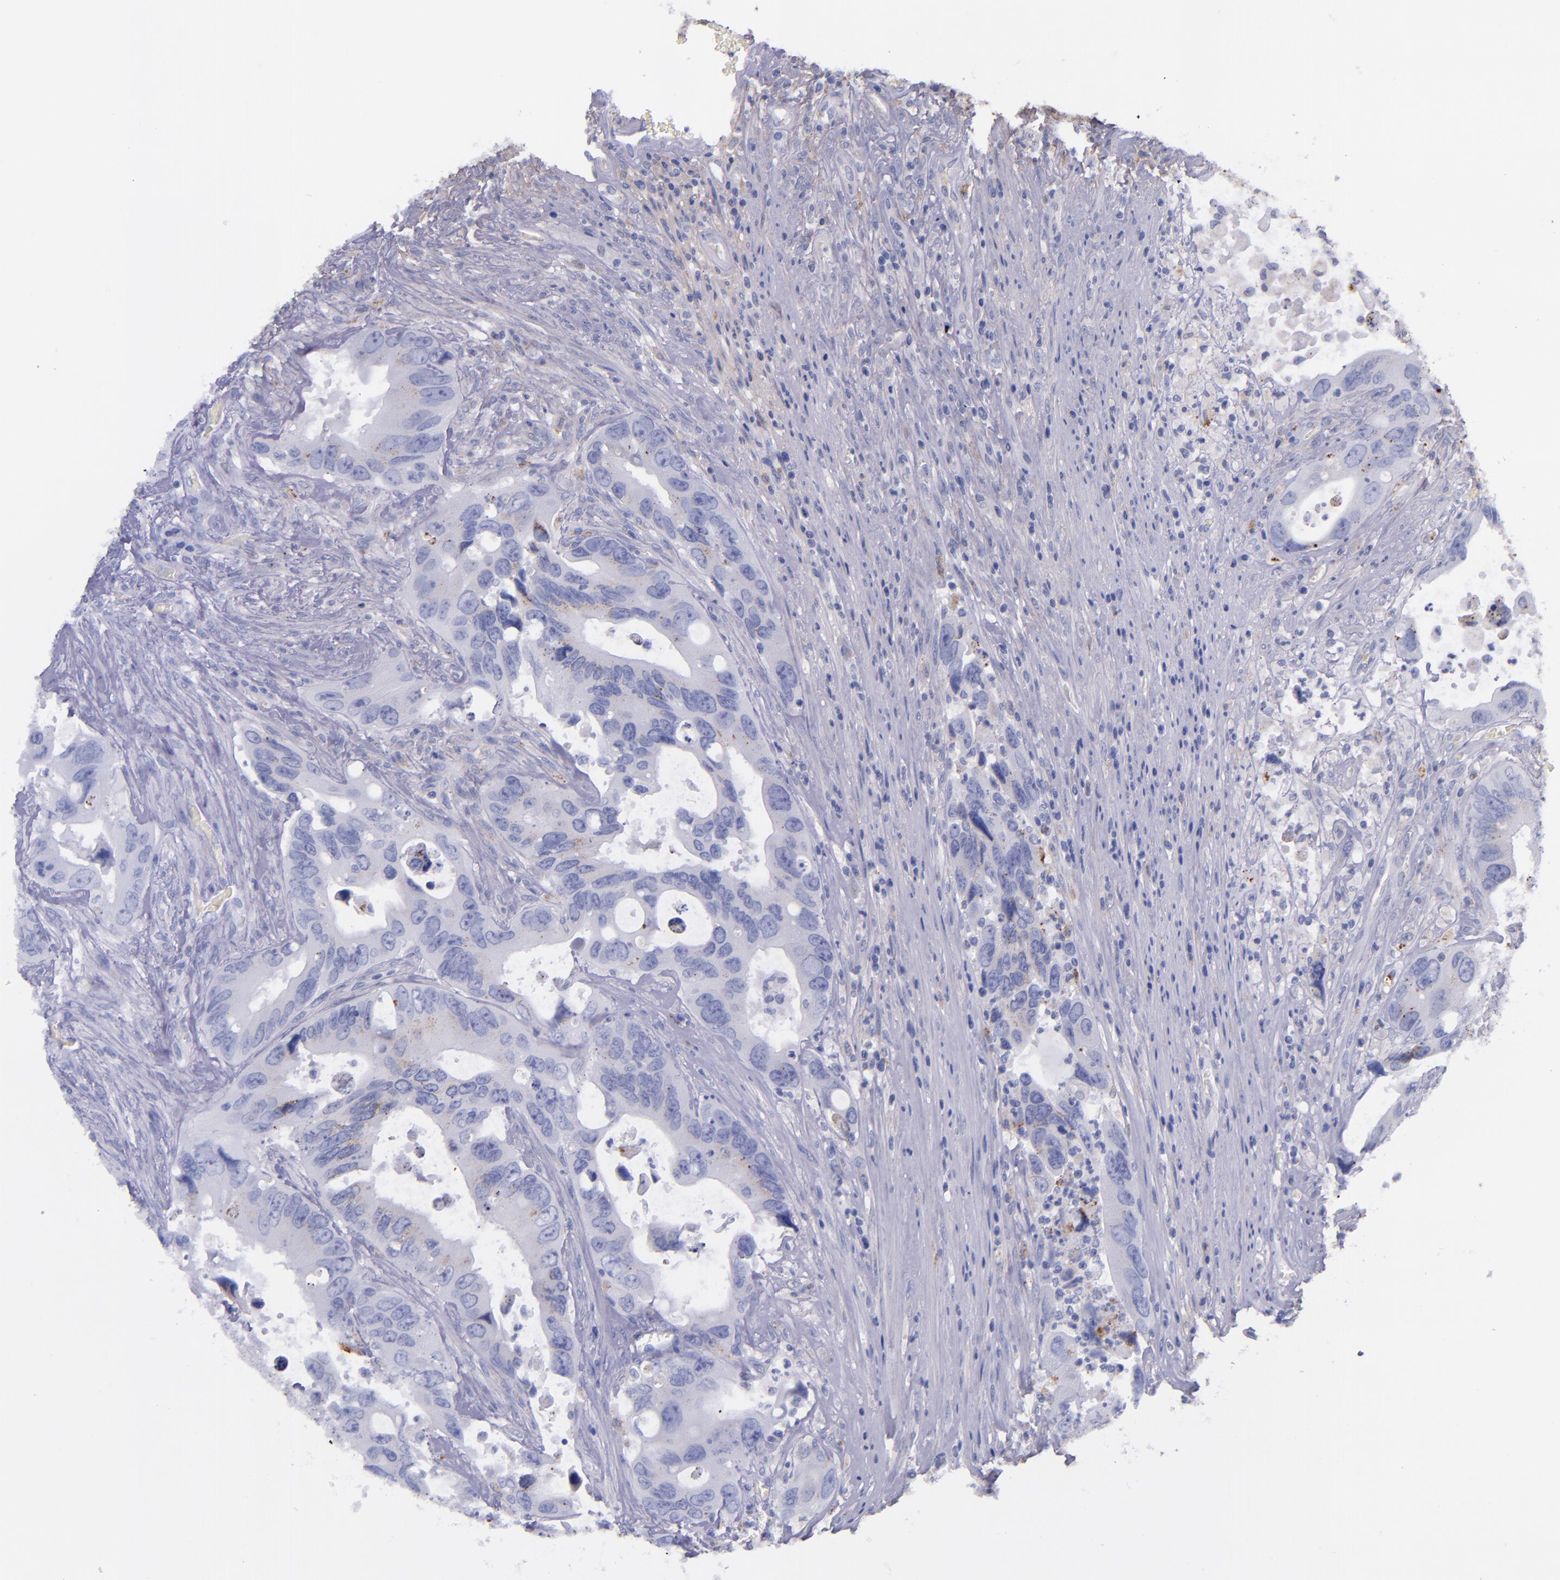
{"staining": {"intensity": "negative", "quantity": "none", "location": "none"}, "tissue": "colorectal cancer", "cell_type": "Tumor cells", "image_type": "cancer", "snomed": [{"axis": "morphology", "description": "Adenocarcinoma, NOS"}, {"axis": "topography", "description": "Rectum"}], "caption": "The immunohistochemistry (IHC) photomicrograph has no significant positivity in tumor cells of colorectal cancer tissue.", "gene": "IVL", "patient": {"sex": "male", "age": 70}}